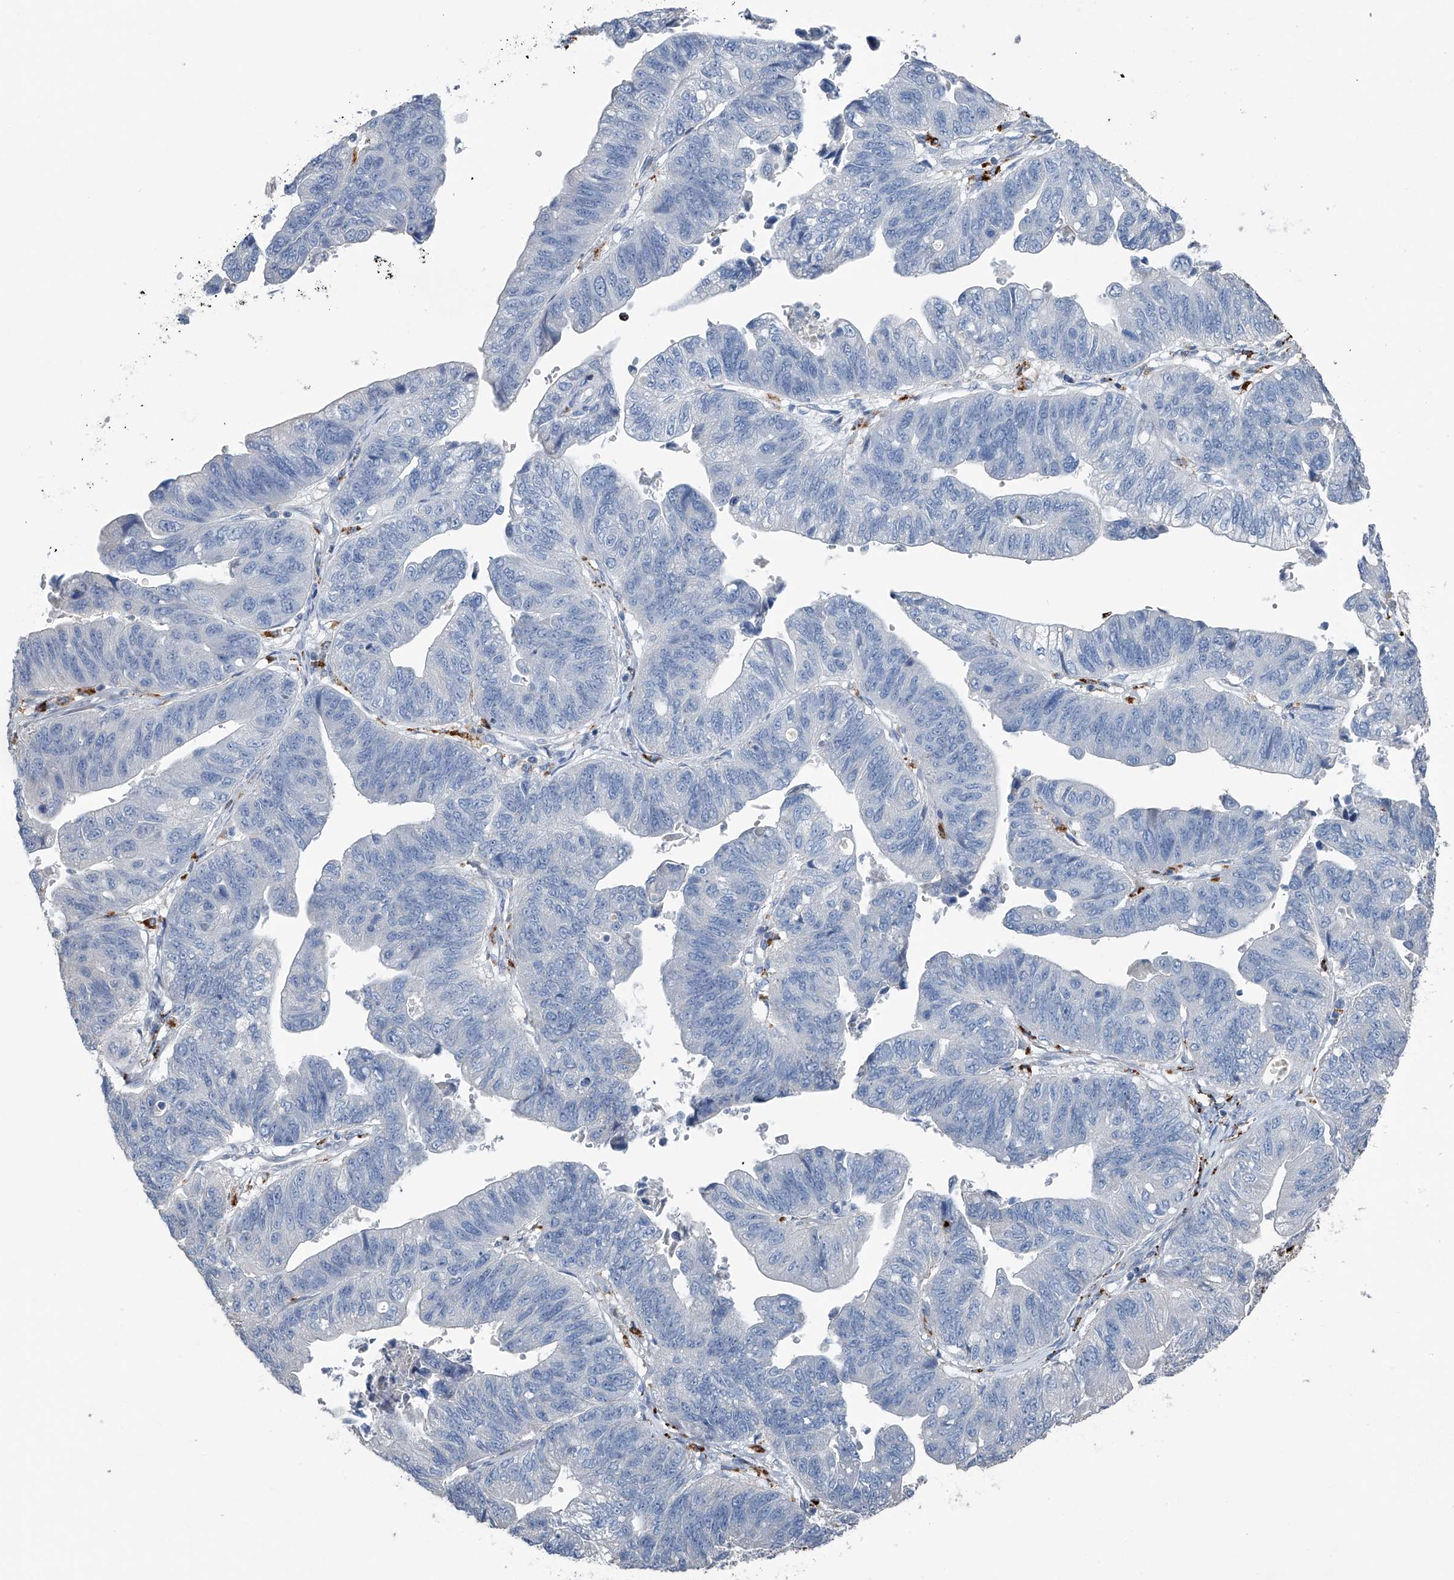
{"staining": {"intensity": "negative", "quantity": "none", "location": "none"}, "tissue": "stomach cancer", "cell_type": "Tumor cells", "image_type": "cancer", "snomed": [{"axis": "morphology", "description": "Adenocarcinoma, NOS"}, {"axis": "topography", "description": "Stomach"}], "caption": "IHC micrograph of neoplastic tissue: human stomach cancer (adenocarcinoma) stained with DAB reveals no significant protein expression in tumor cells.", "gene": "ZNF772", "patient": {"sex": "male", "age": 59}}